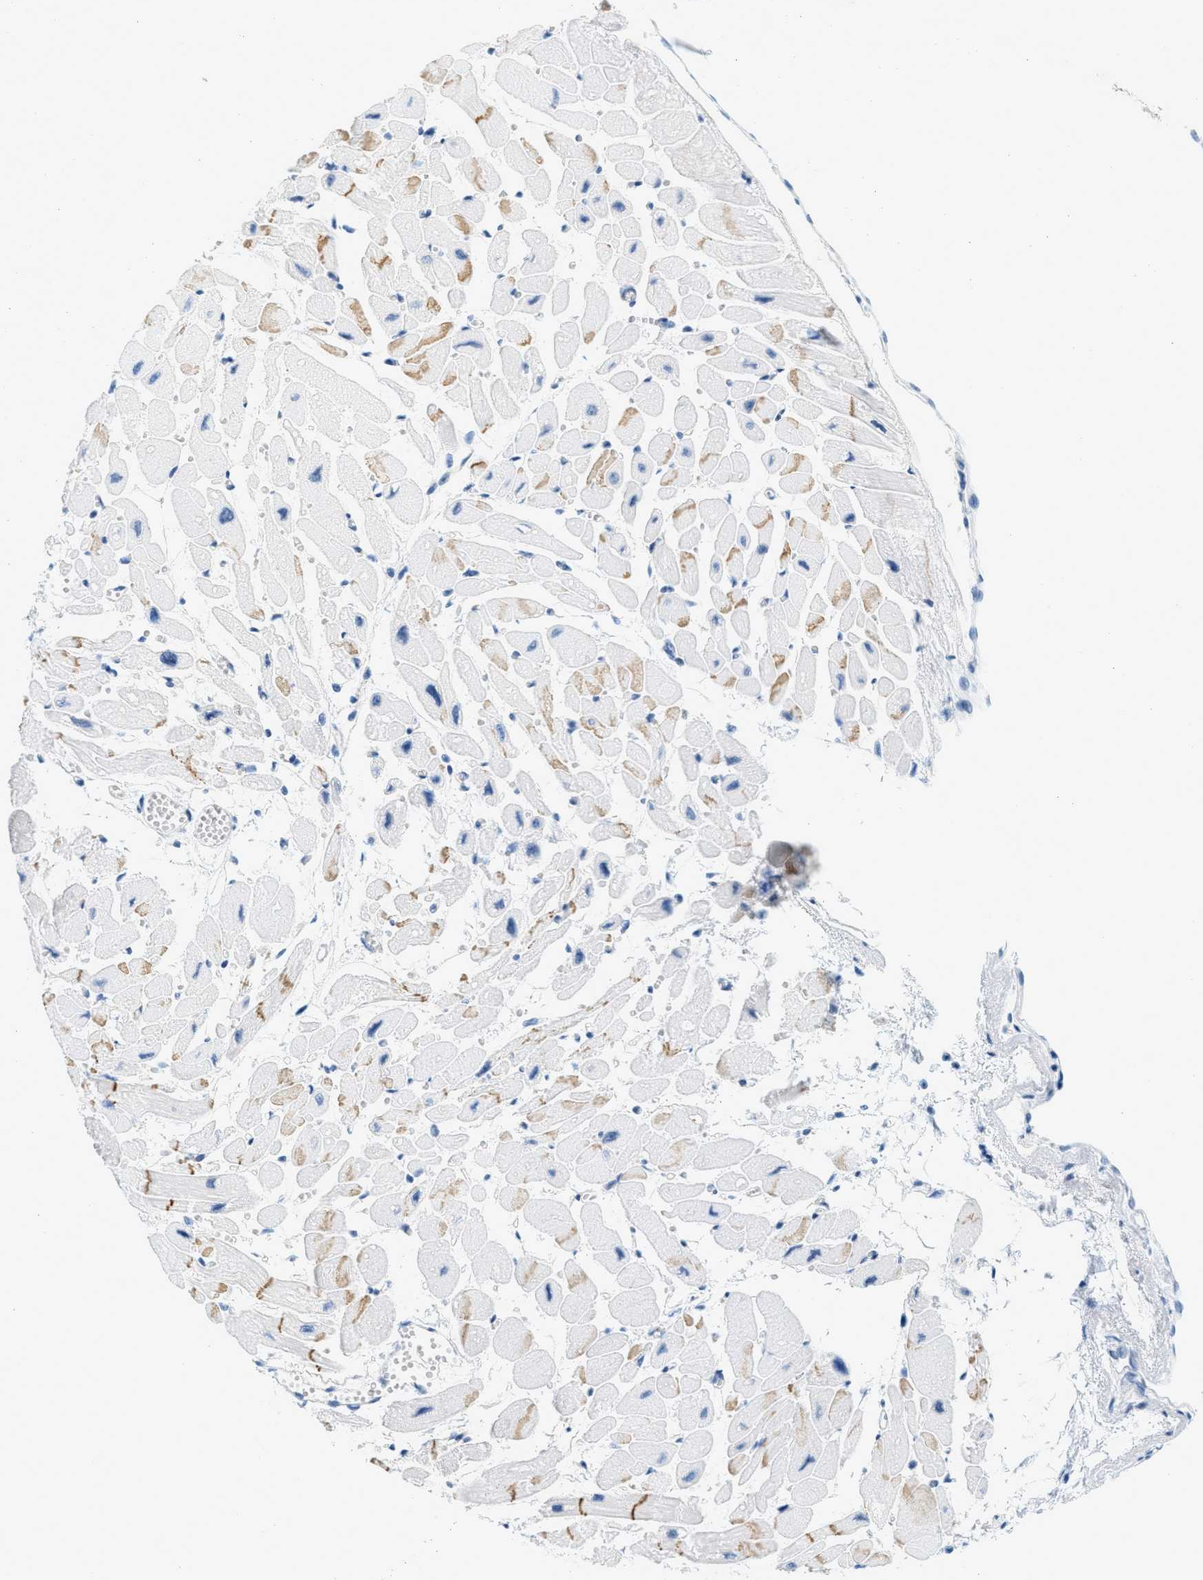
{"staining": {"intensity": "moderate", "quantity": "<25%", "location": "cytoplasmic/membranous"}, "tissue": "heart muscle", "cell_type": "Cardiomyocytes", "image_type": "normal", "snomed": [{"axis": "morphology", "description": "Normal tissue, NOS"}, {"axis": "topography", "description": "Heart"}], "caption": "The micrograph demonstrates a brown stain indicating the presence of a protein in the cytoplasmic/membranous of cardiomyocytes in heart muscle. The protein is stained brown, and the nuclei are stained in blue (DAB IHC with brightfield microscopy, high magnification).", "gene": "CYP4X1", "patient": {"sex": "female", "age": 54}}